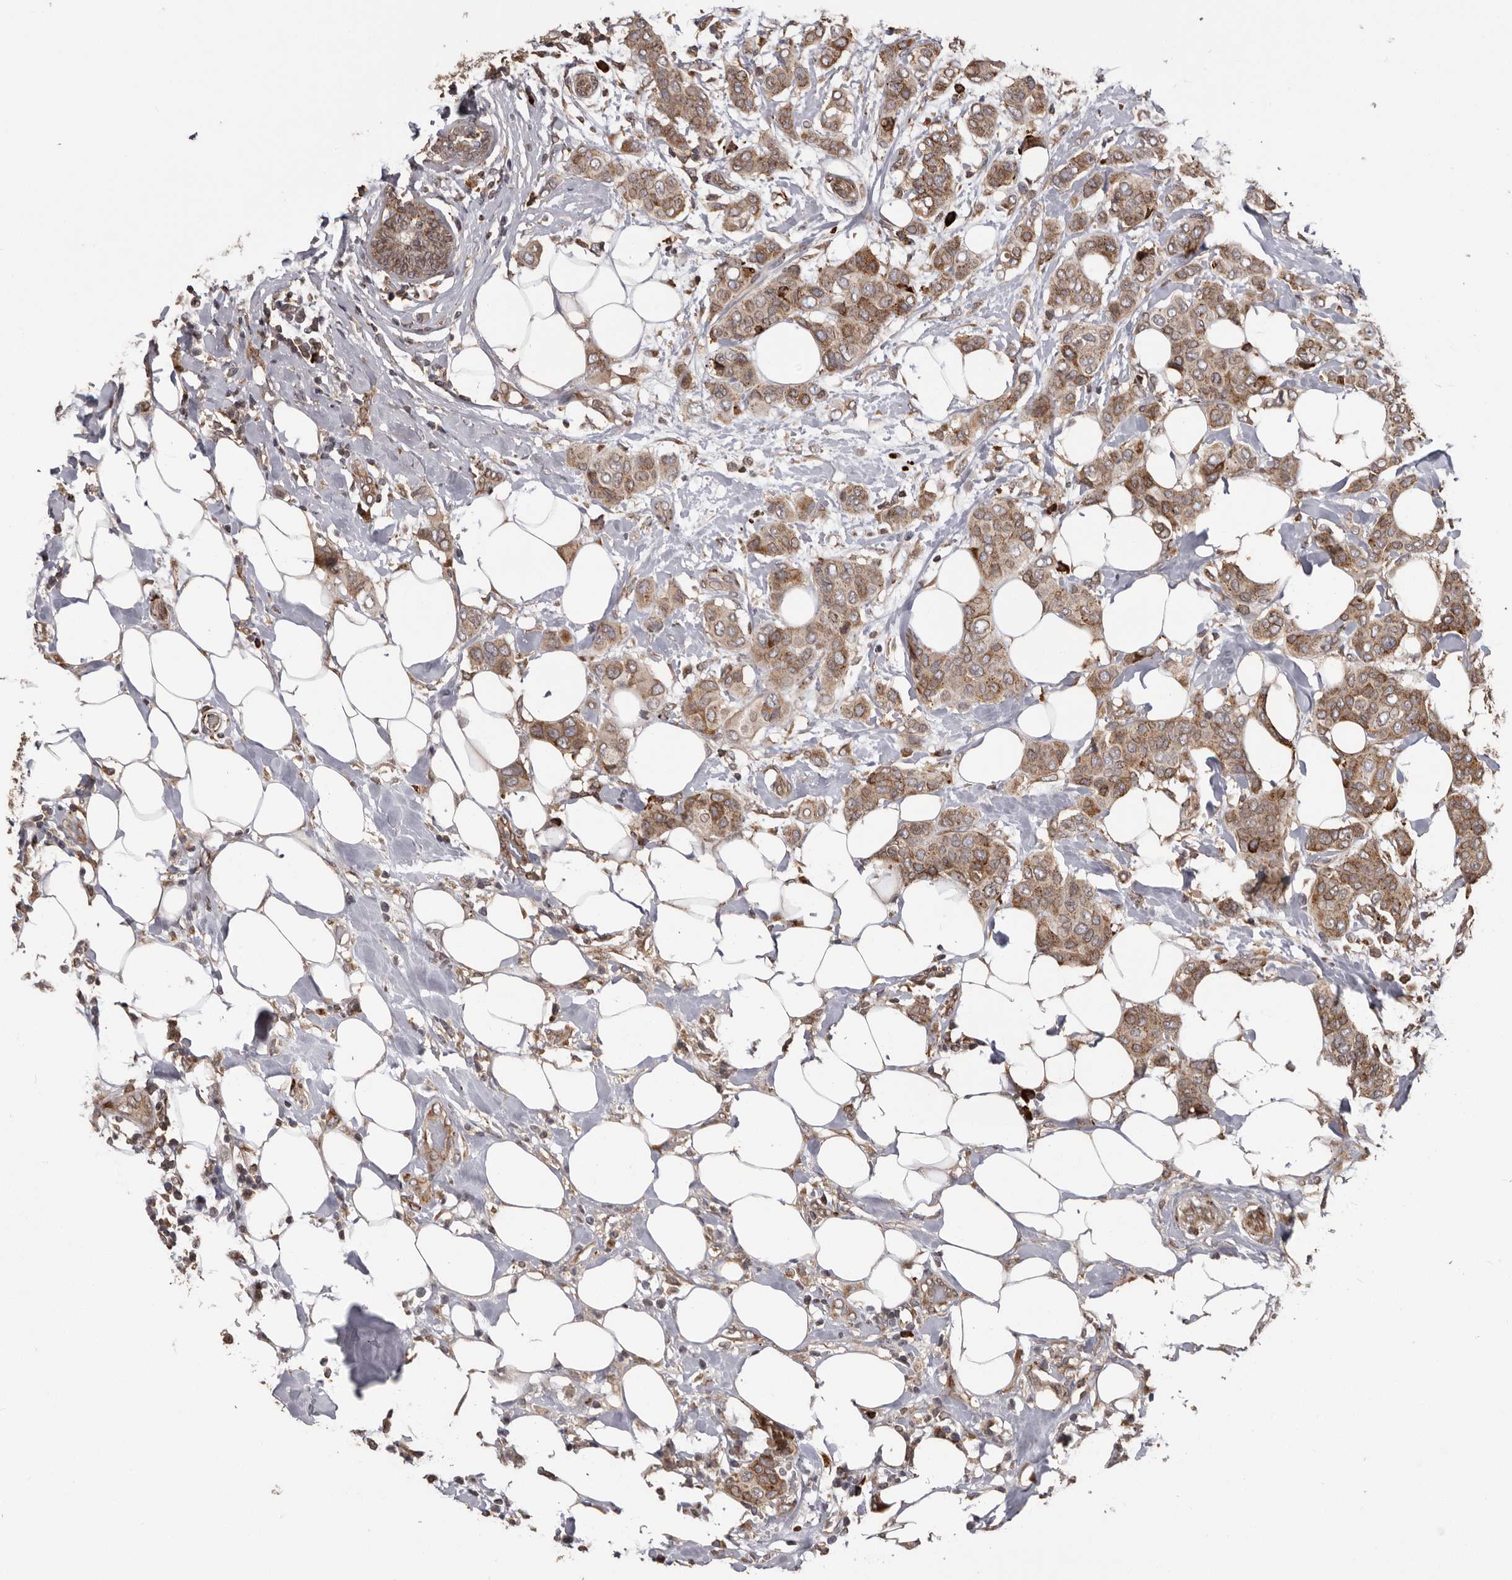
{"staining": {"intensity": "moderate", "quantity": ">75%", "location": "cytoplasmic/membranous"}, "tissue": "breast cancer", "cell_type": "Tumor cells", "image_type": "cancer", "snomed": [{"axis": "morphology", "description": "Lobular carcinoma"}, {"axis": "topography", "description": "Breast"}], "caption": "This micrograph shows breast lobular carcinoma stained with immunohistochemistry (IHC) to label a protein in brown. The cytoplasmic/membranous of tumor cells show moderate positivity for the protein. Nuclei are counter-stained blue.", "gene": "NUP43", "patient": {"sex": "female", "age": 51}}